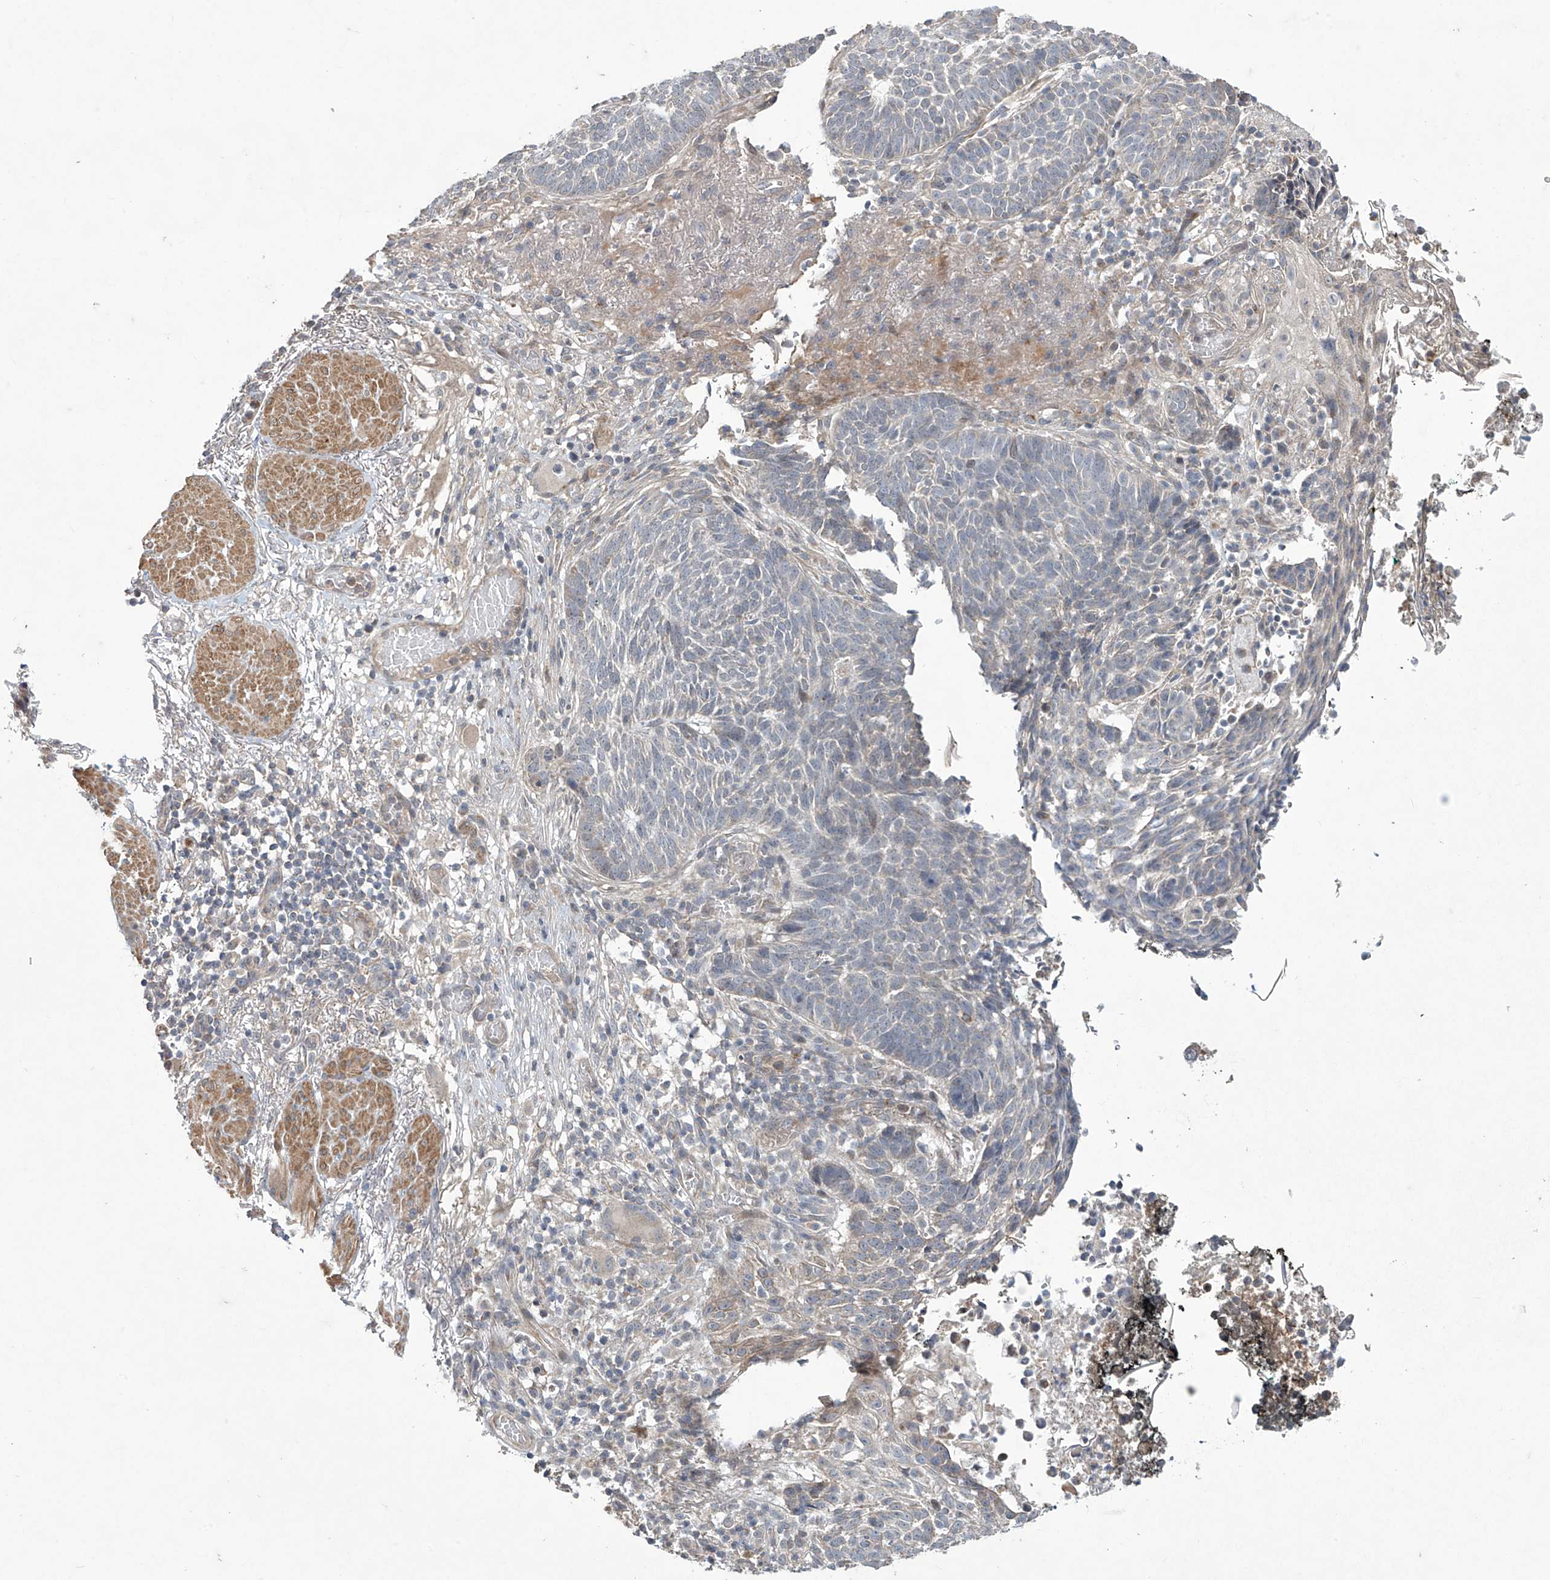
{"staining": {"intensity": "negative", "quantity": "none", "location": "none"}, "tissue": "skin cancer", "cell_type": "Tumor cells", "image_type": "cancer", "snomed": [{"axis": "morphology", "description": "Normal tissue, NOS"}, {"axis": "morphology", "description": "Basal cell carcinoma"}, {"axis": "topography", "description": "Skin"}], "caption": "High power microscopy photomicrograph of an immunohistochemistry (IHC) photomicrograph of skin basal cell carcinoma, revealing no significant positivity in tumor cells. The staining is performed using DAB (3,3'-diaminobenzidine) brown chromogen with nuclei counter-stained in using hematoxylin.", "gene": "TRIM60", "patient": {"sex": "male", "age": 64}}